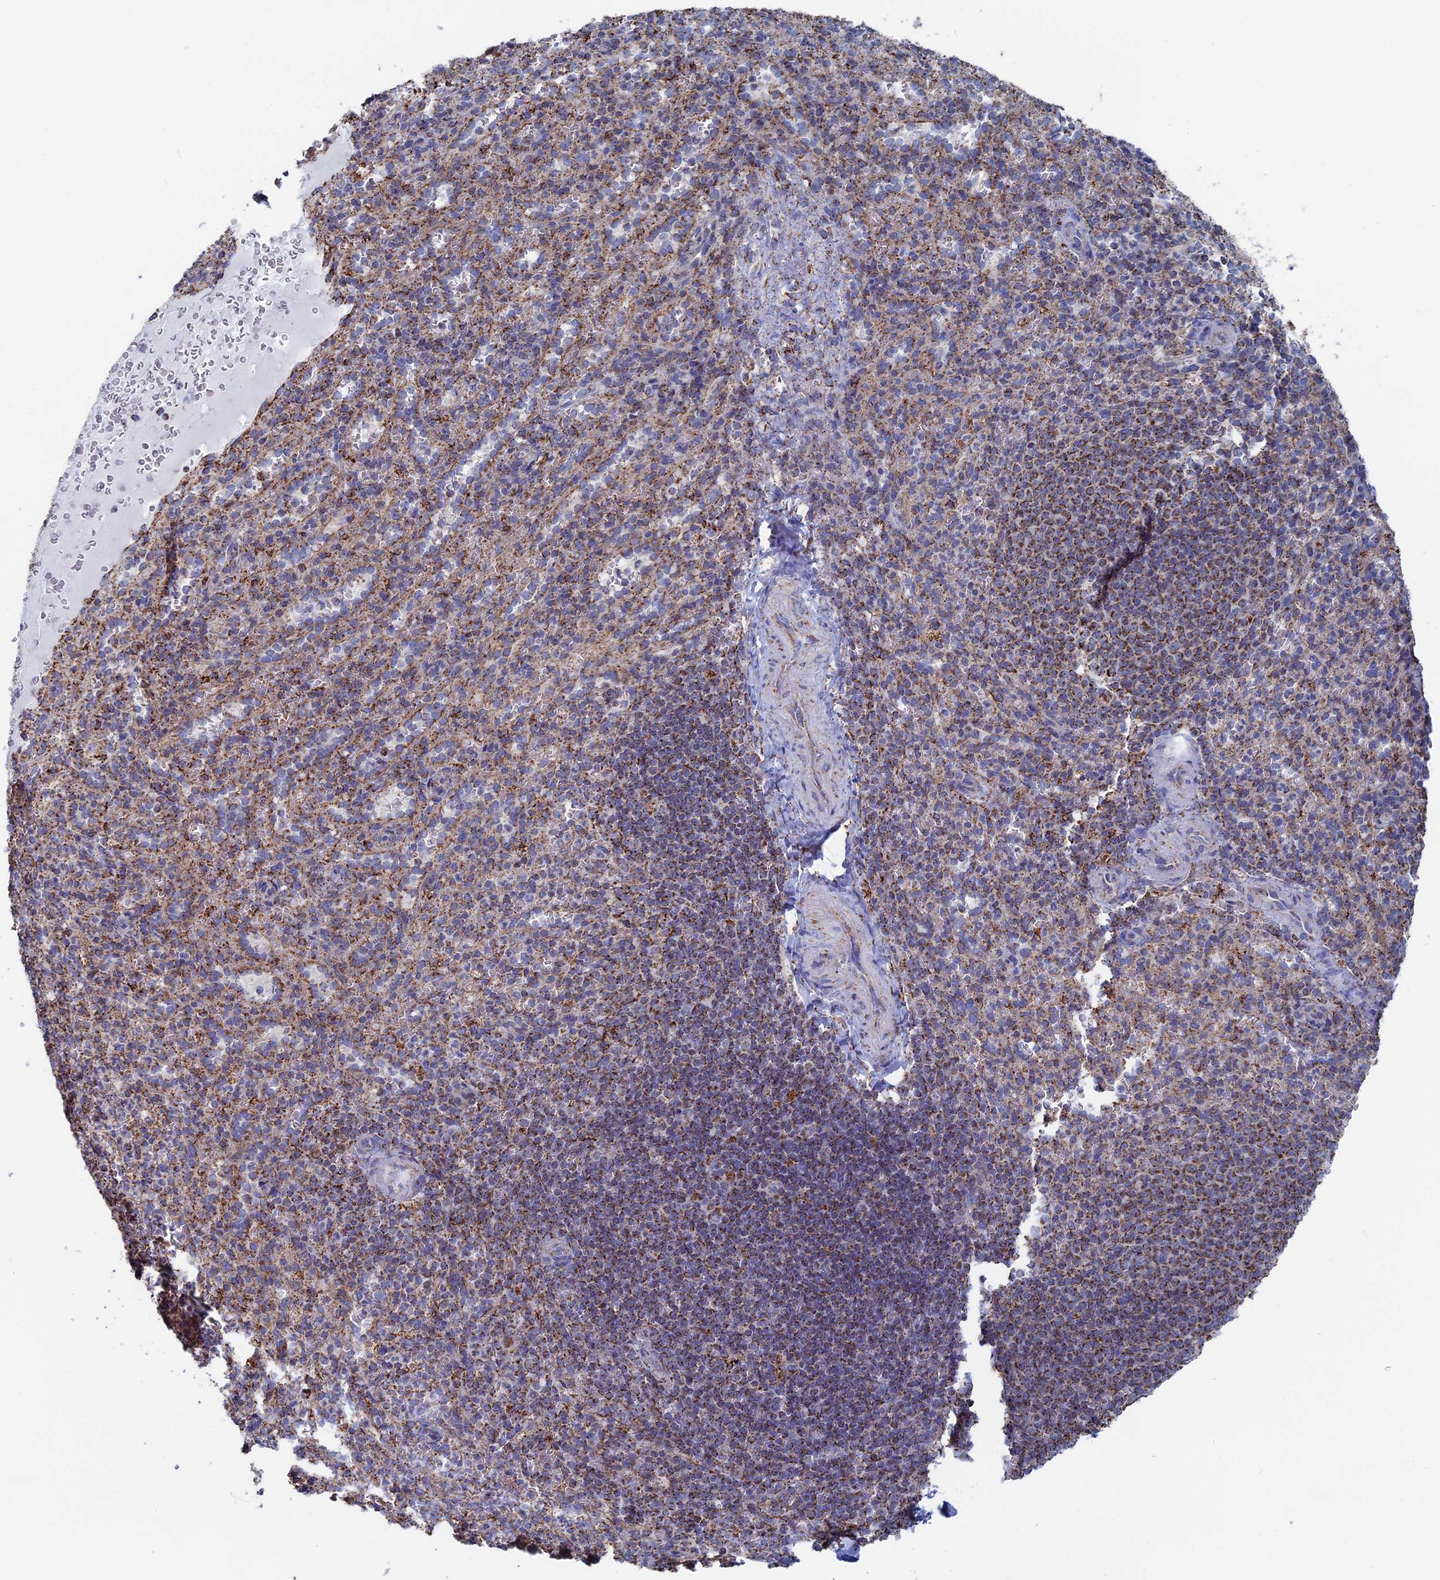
{"staining": {"intensity": "strong", "quantity": "25%-75%", "location": "cytoplasmic/membranous"}, "tissue": "spleen", "cell_type": "Cells in red pulp", "image_type": "normal", "snomed": [{"axis": "morphology", "description": "Normal tissue, NOS"}, {"axis": "topography", "description": "Spleen"}], "caption": "Protein staining reveals strong cytoplasmic/membranous positivity in about 25%-75% of cells in red pulp in unremarkable spleen. (brown staining indicates protein expression, while blue staining denotes nuclei).", "gene": "SEC24D", "patient": {"sex": "female", "age": 21}}